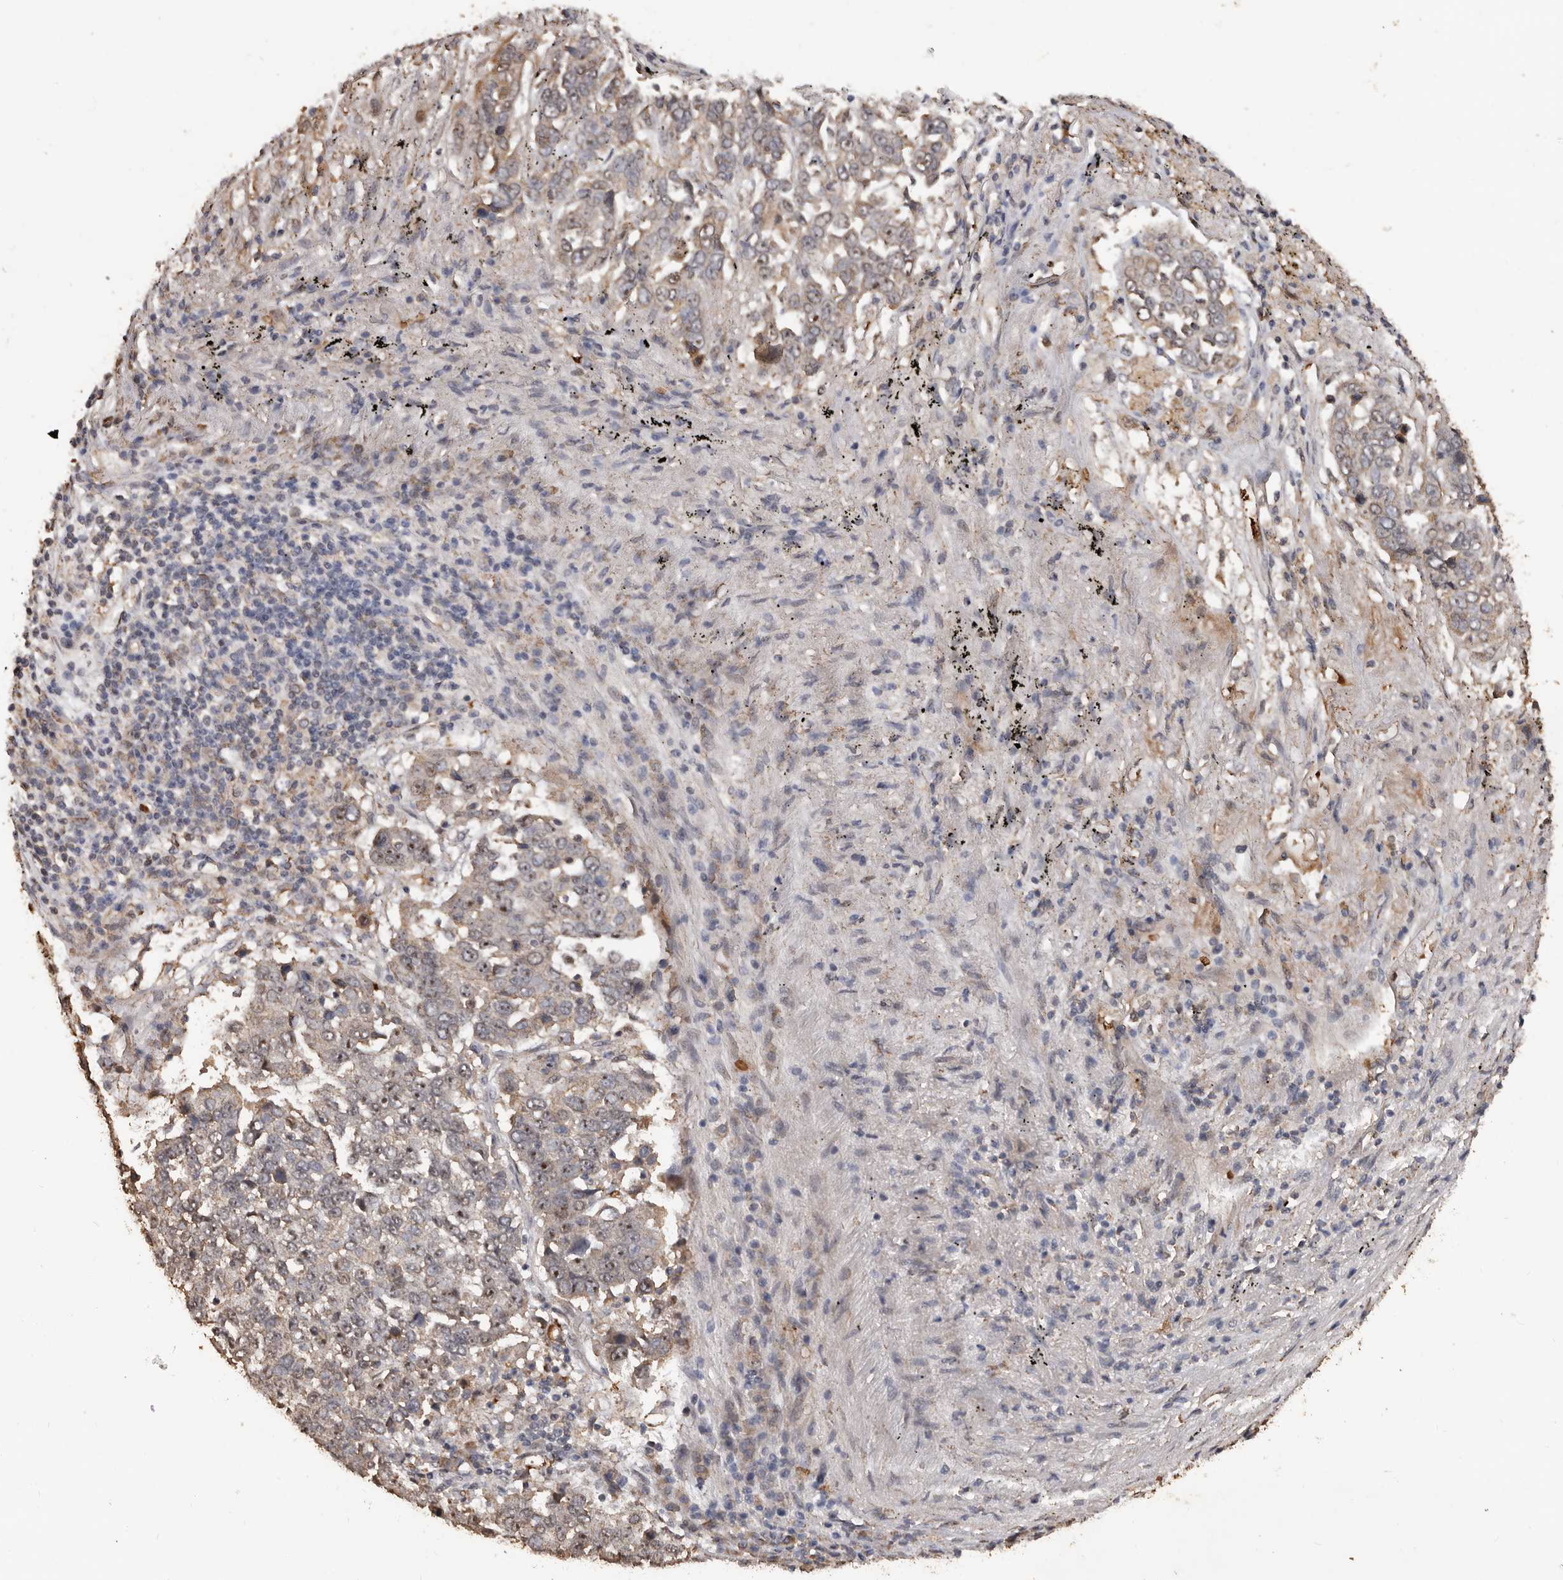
{"staining": {"intensity": "weak", "quantity": "<25%", "location": "cytoplasmic/membranous,nuclear"}, "tissue": "lung cancer", "cell_type": "Tumor cells", "image_type": "cancer", "snomed": [{"axis": "morphology", "description": "Squamous cell carcinoma, NOS"}, {"axis": "topography", "description": "Lung"}], "caption": "Immunohistochemical staining of human lung cancer (squamous cell carcinoma) exhibits no significant expression in tumor cells.", "gene": "GRAMD2A", "patient": {"sex": "male", "age": 66}}